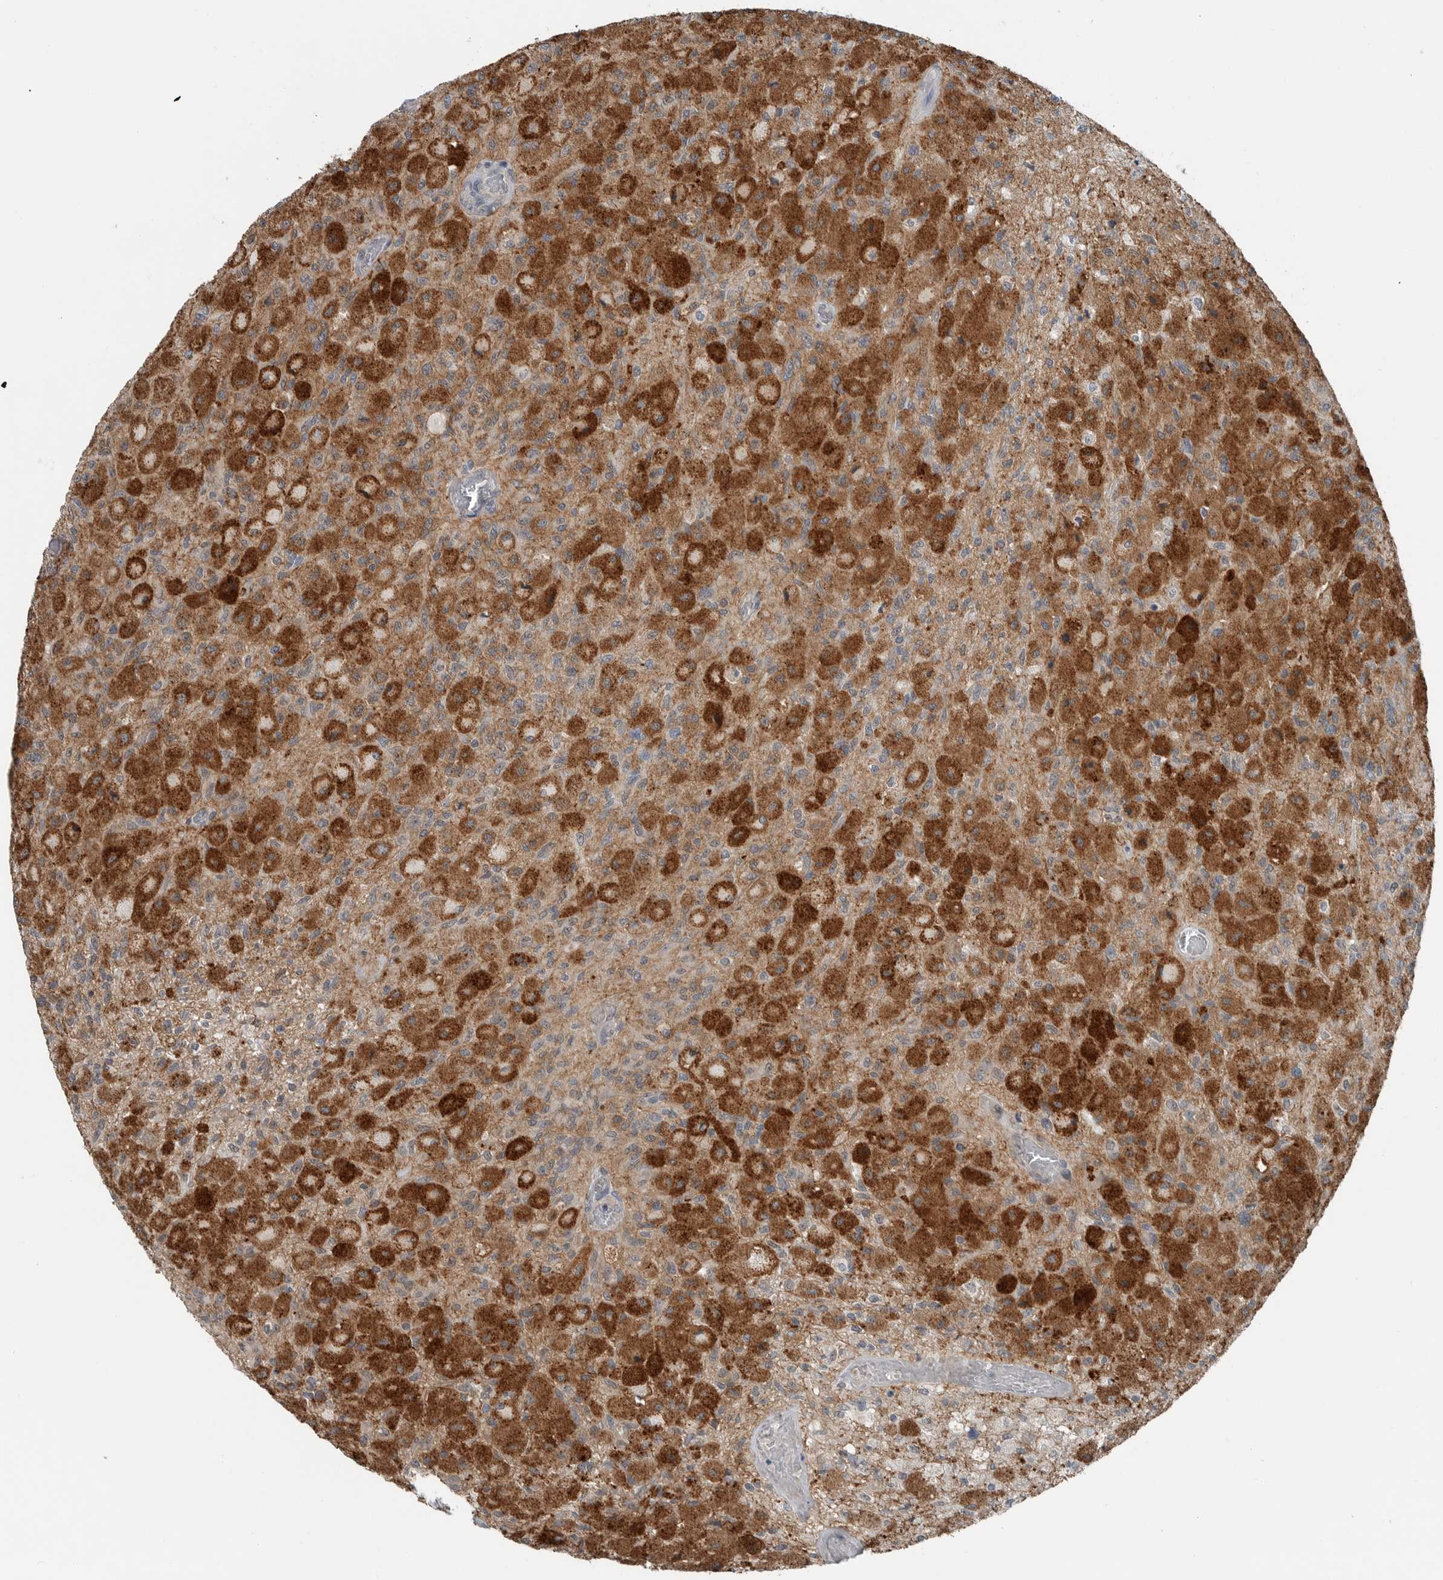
{"staining": {"intensity": "strong", "quantity": ">75%", "location": "cytoplasmic/membranous"}, "tissue": "glioma", "cell_type": "Tumor cells", "image_type": "cancer", "snomed": [{"axis": "morphology", "description": "Normal tissue, NOS"}, {"axis": "morphology", "description": "Glioma, malignant, High grade"}, {"axis": "topography", "description": "Cerebral cortex"}], "caption": "High-power microscopy captured an immunohistochemistry histopathology image of glioma, revealing strong cytoplasmic/membranous staining in approximately >75% of tumor cells.", "gene": "MFAP3L", "patient": {"sex": "male", "age": 77}}